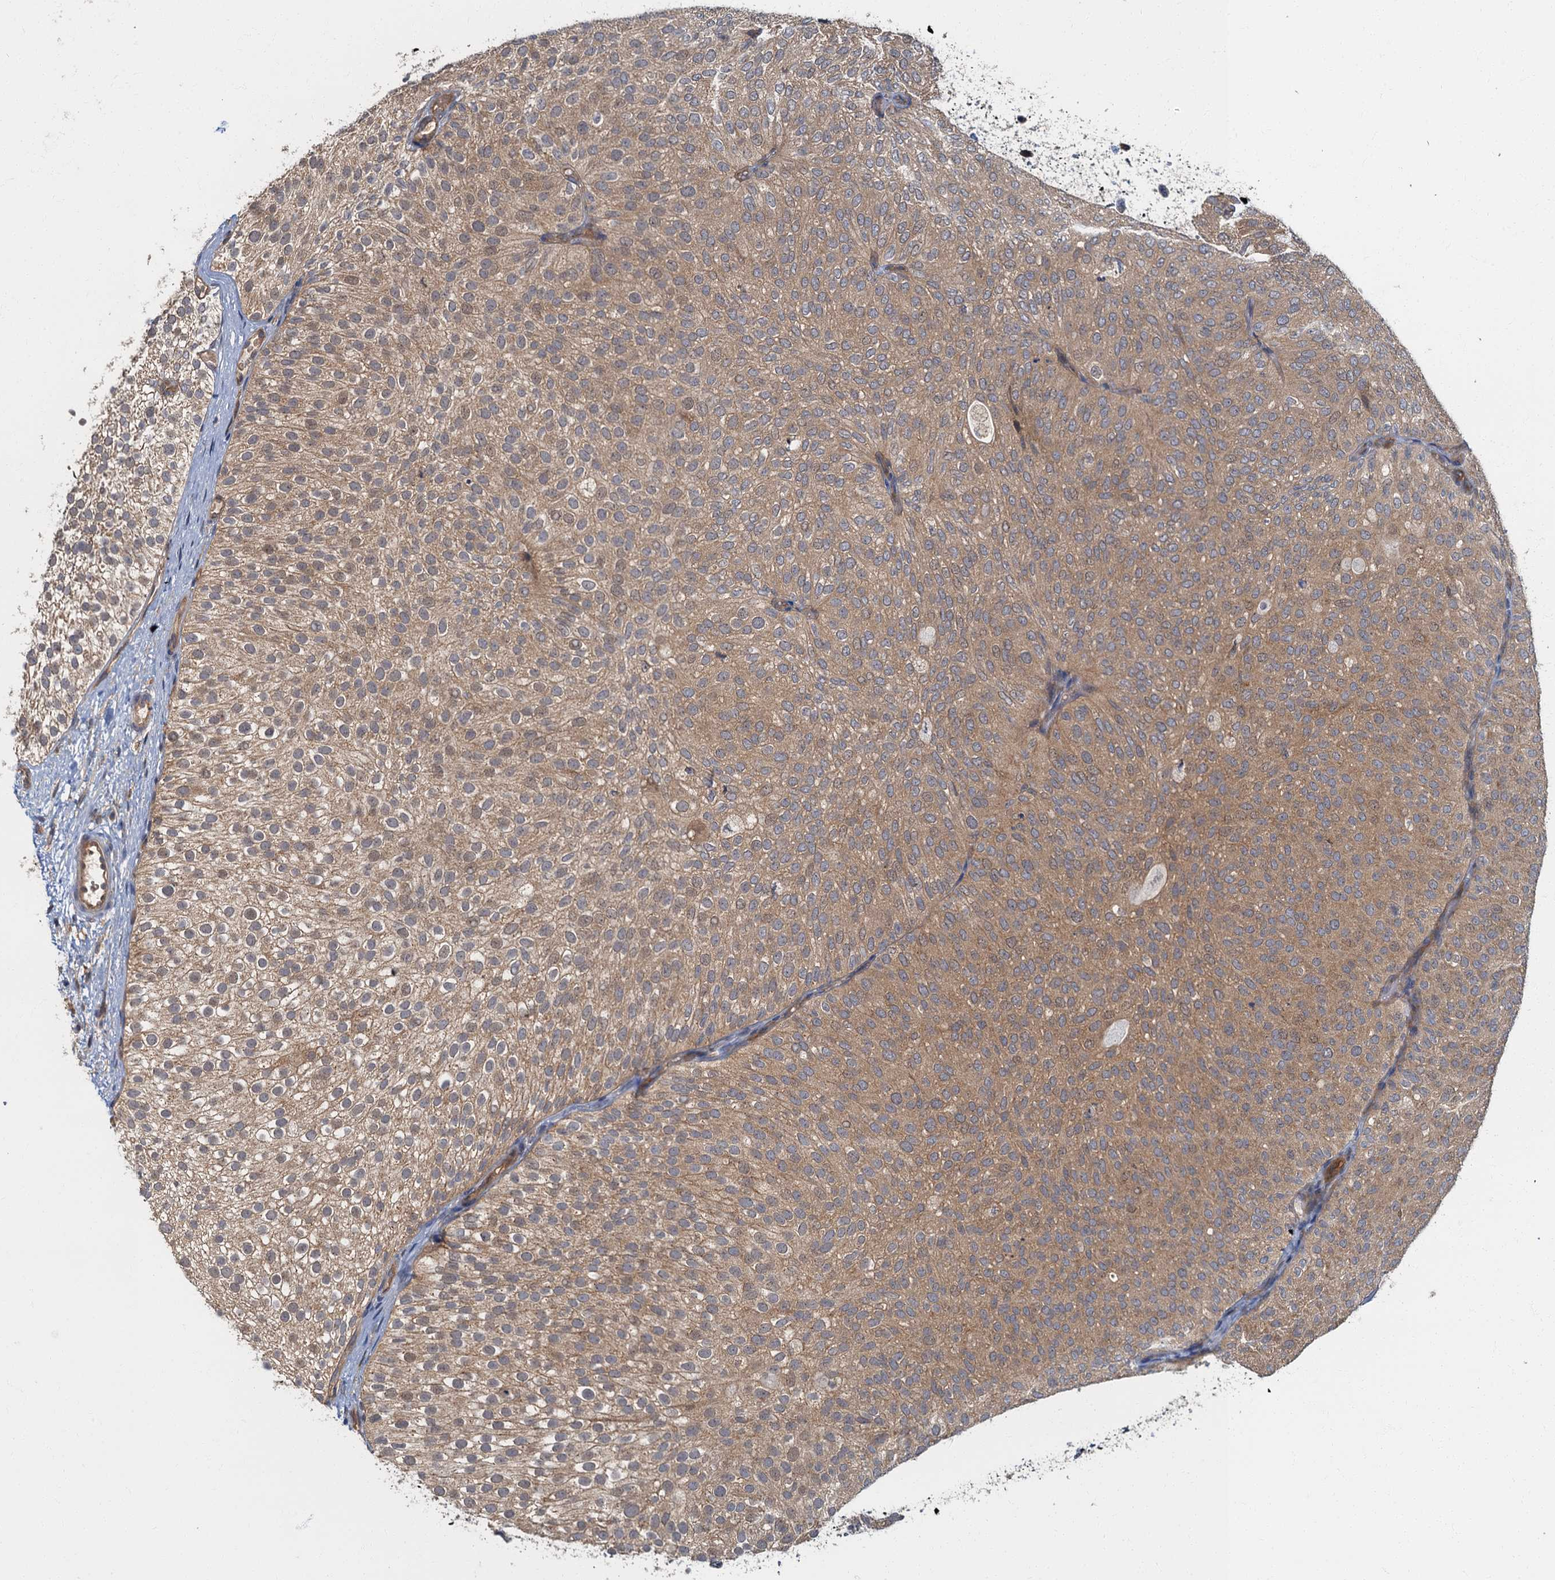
{"staining": {"intensity": "moderate", "quantity": ">75%", "location": "cytoplasmic/membranous"}, "tissue": "urothelial cancer", "cell_type": "Tumor cells", "image_type": "cancer", "snomed": [{"axis": "morphology", "description": "Urothelial carcinoma, Low grade"}, {"axis": "topography", "description": "Urinary bladder"}], "caption": "Approximately >75% of tumor cells in low-grade urothelial carcinoma reveal moderate cytoplasmic/membranous protein positivity as visualized by brown immunohistochemical staining.", "gene": "TBCK", "patient": {"sex": "male", "age": 78}}